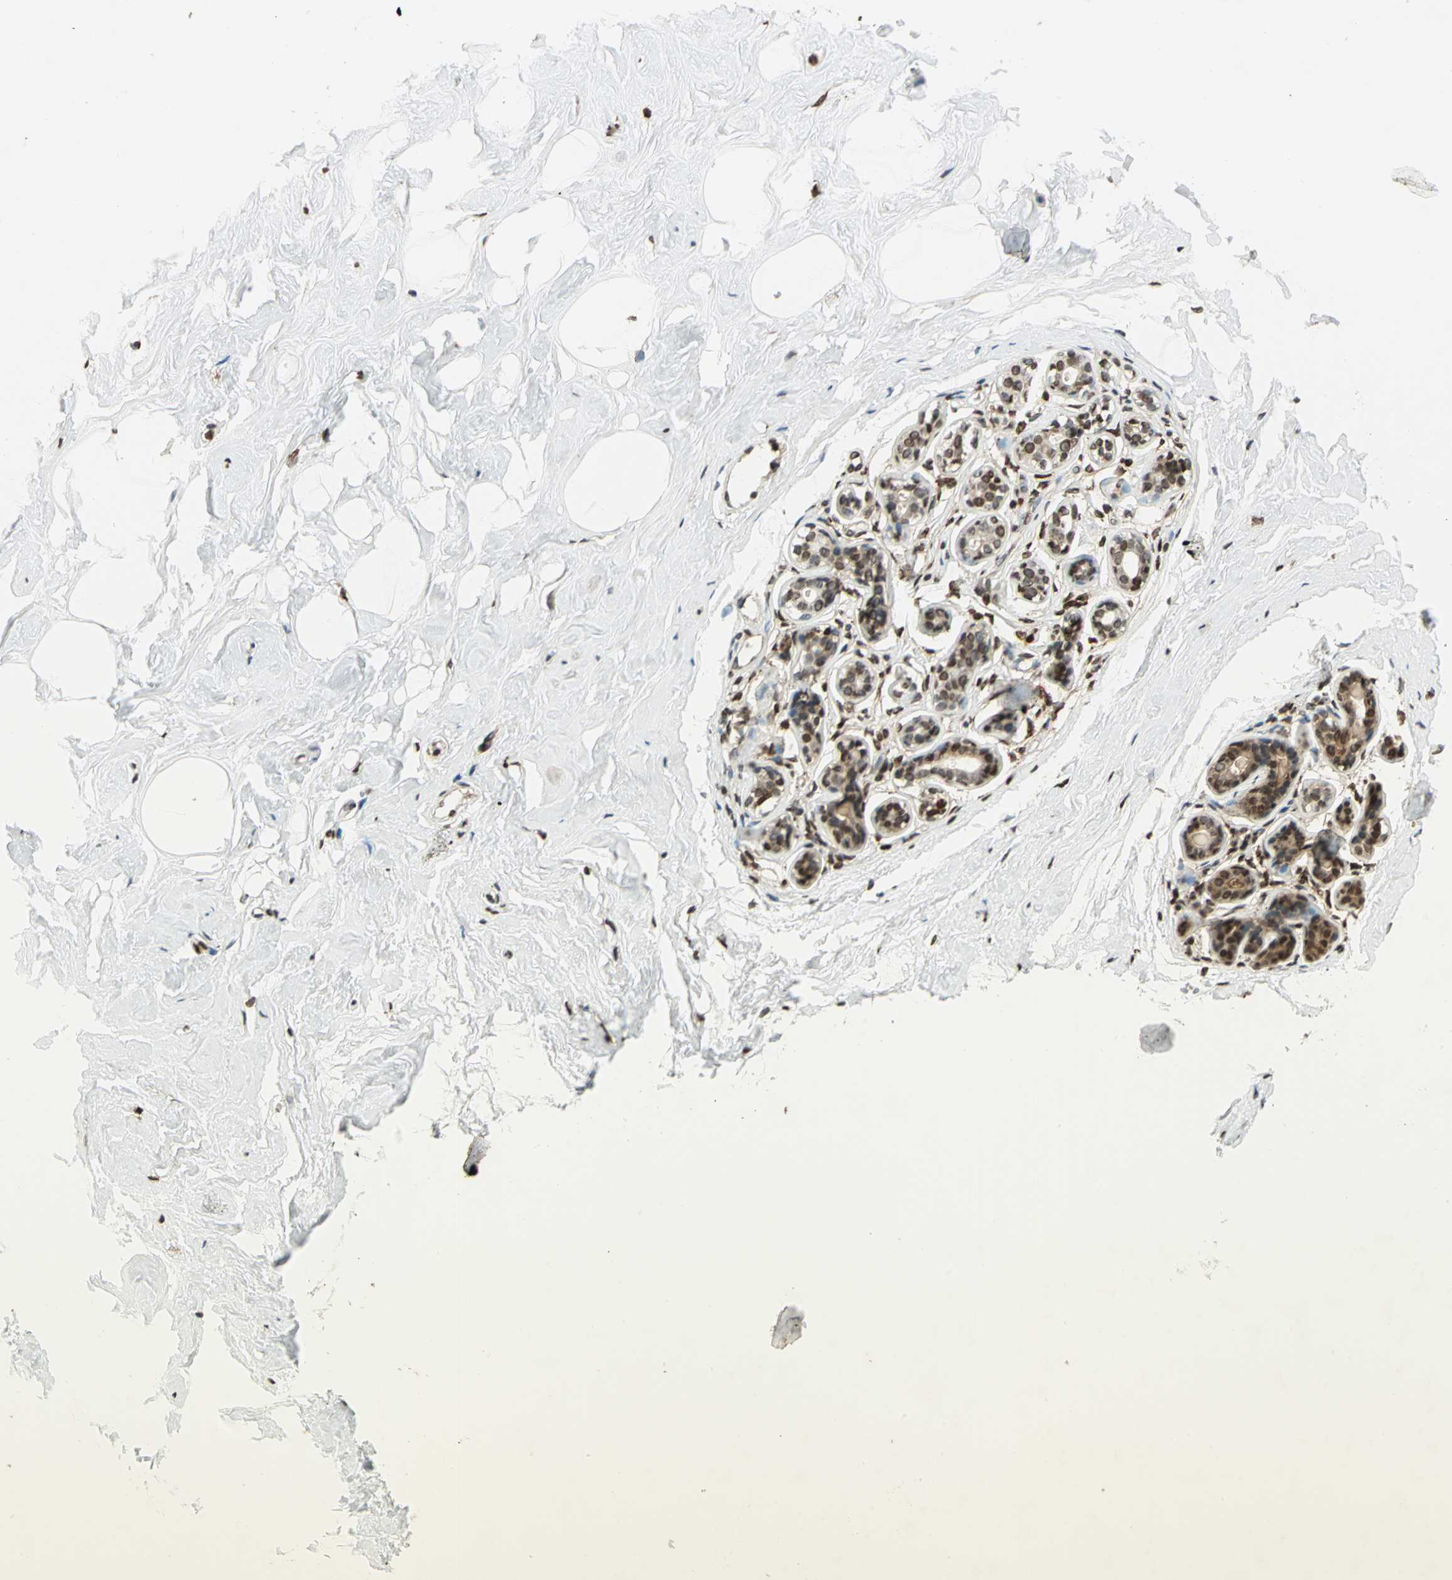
{"staining": {"intensity": "moderate", "quantity": ">75%", "location": "nuclear"}, "tissue": "breast", "cell_type": "Adipocytes", "image_type": "normal", "snomed": [{"axis": "morphology", "description": "Normal tissue, NOS"}, {"axis": "topography", "description": "Breast"}], "caption": "Unremarkable breast displays moderate nuclear expression in about >75% of adipocytes (Stains: DAB in brown, nuclei in blue, Microscopy: brightfield microscopy at high magnification)..", "gene": "LGALS3", "patient": {"sex": "female", "age": 23}}